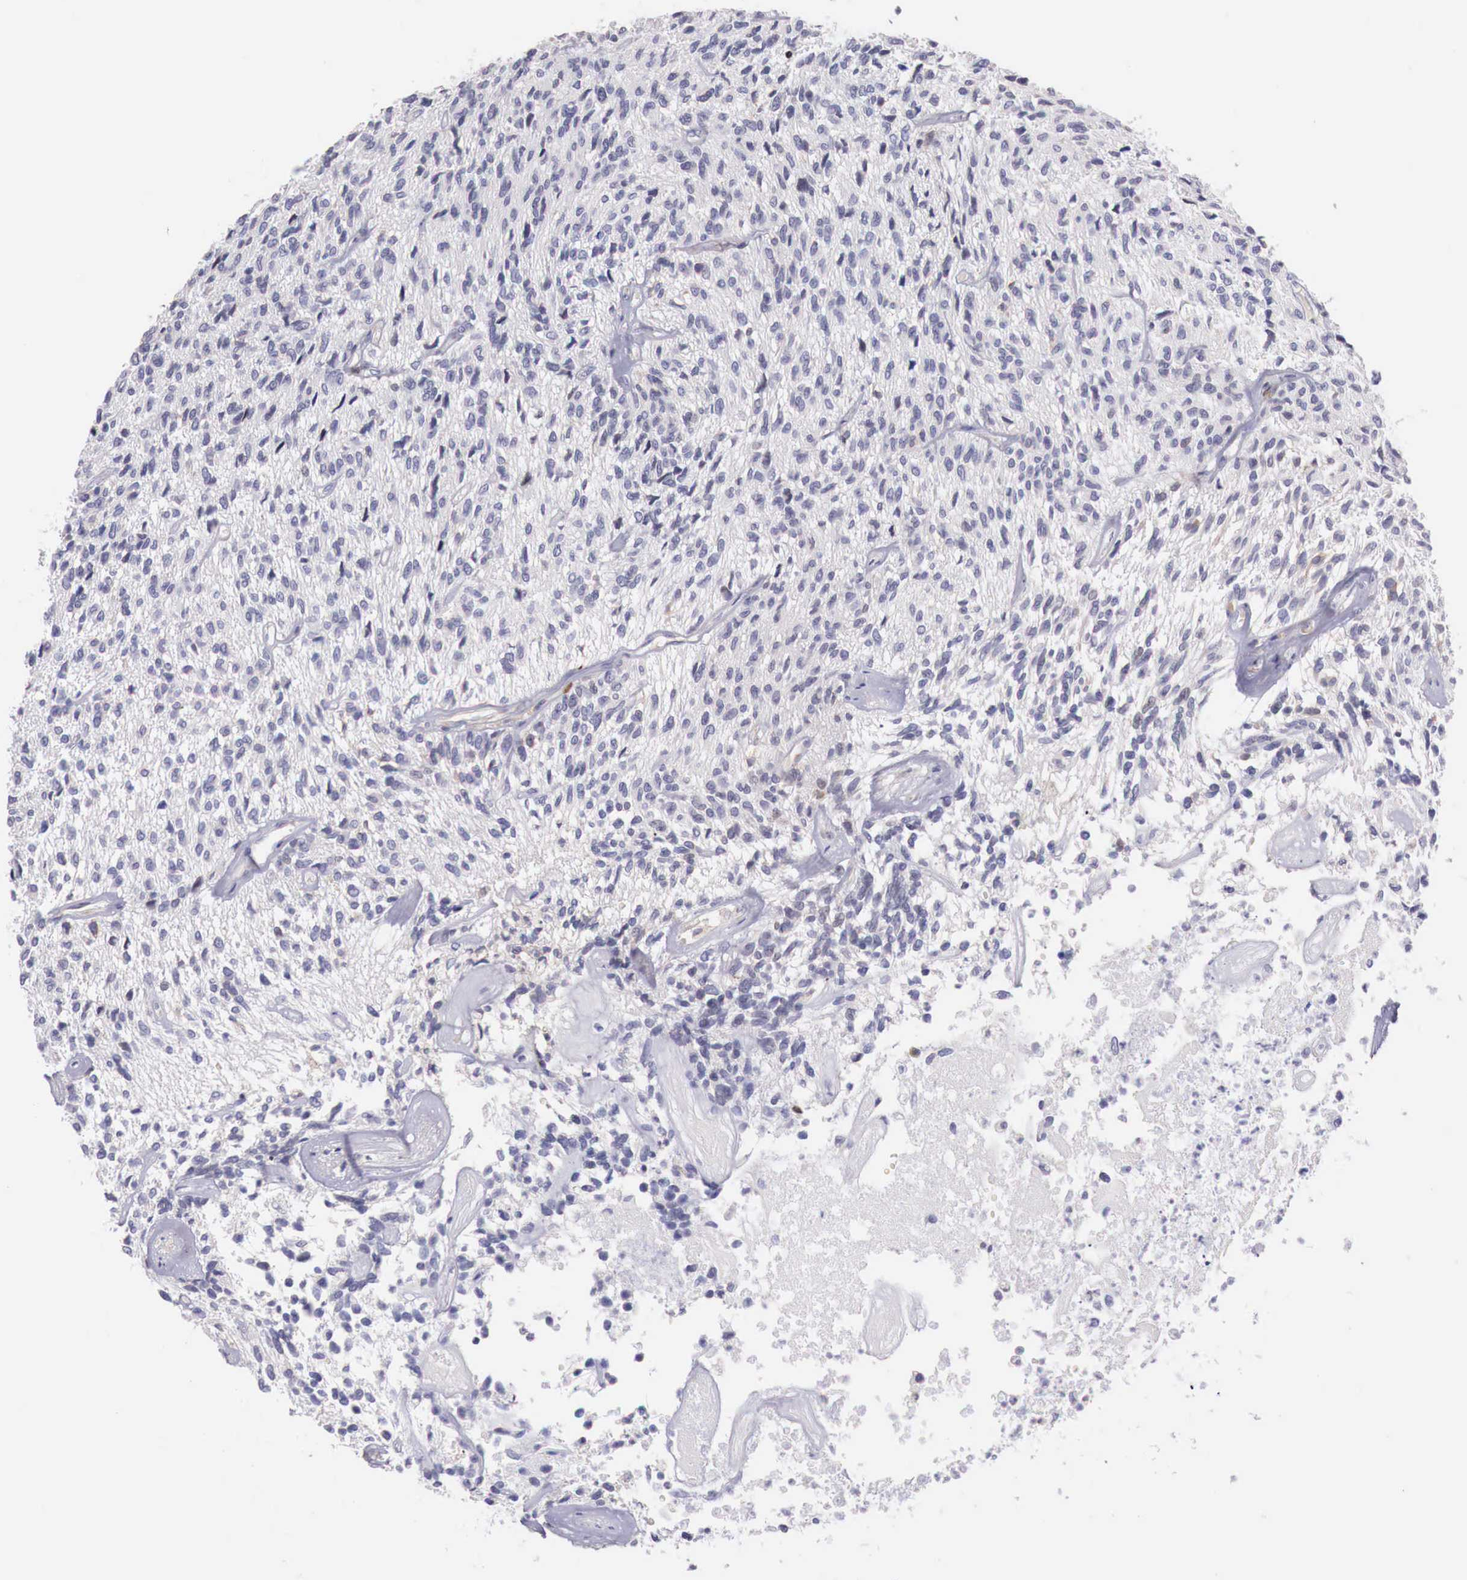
{"staining": {"intensity": "negative", "quantity": "none", "location": "none"}, "tissue": "glioma", "cell_type": "Tumor cells", "image_type": "cancer", "snomed": [{"axis": "morphology", "description": "Glioma, malignant, High grade"}, {"axis": "topography", "description": "Brain"}], "caption": "High magnification brightfield microscopy of glioma stained with DAB (brown) and counterstained with hematoxylin (blue): tumor cells show no significant expression.", "gene": "CLCN5", "patient": {"sex": "male", "age": 77}}